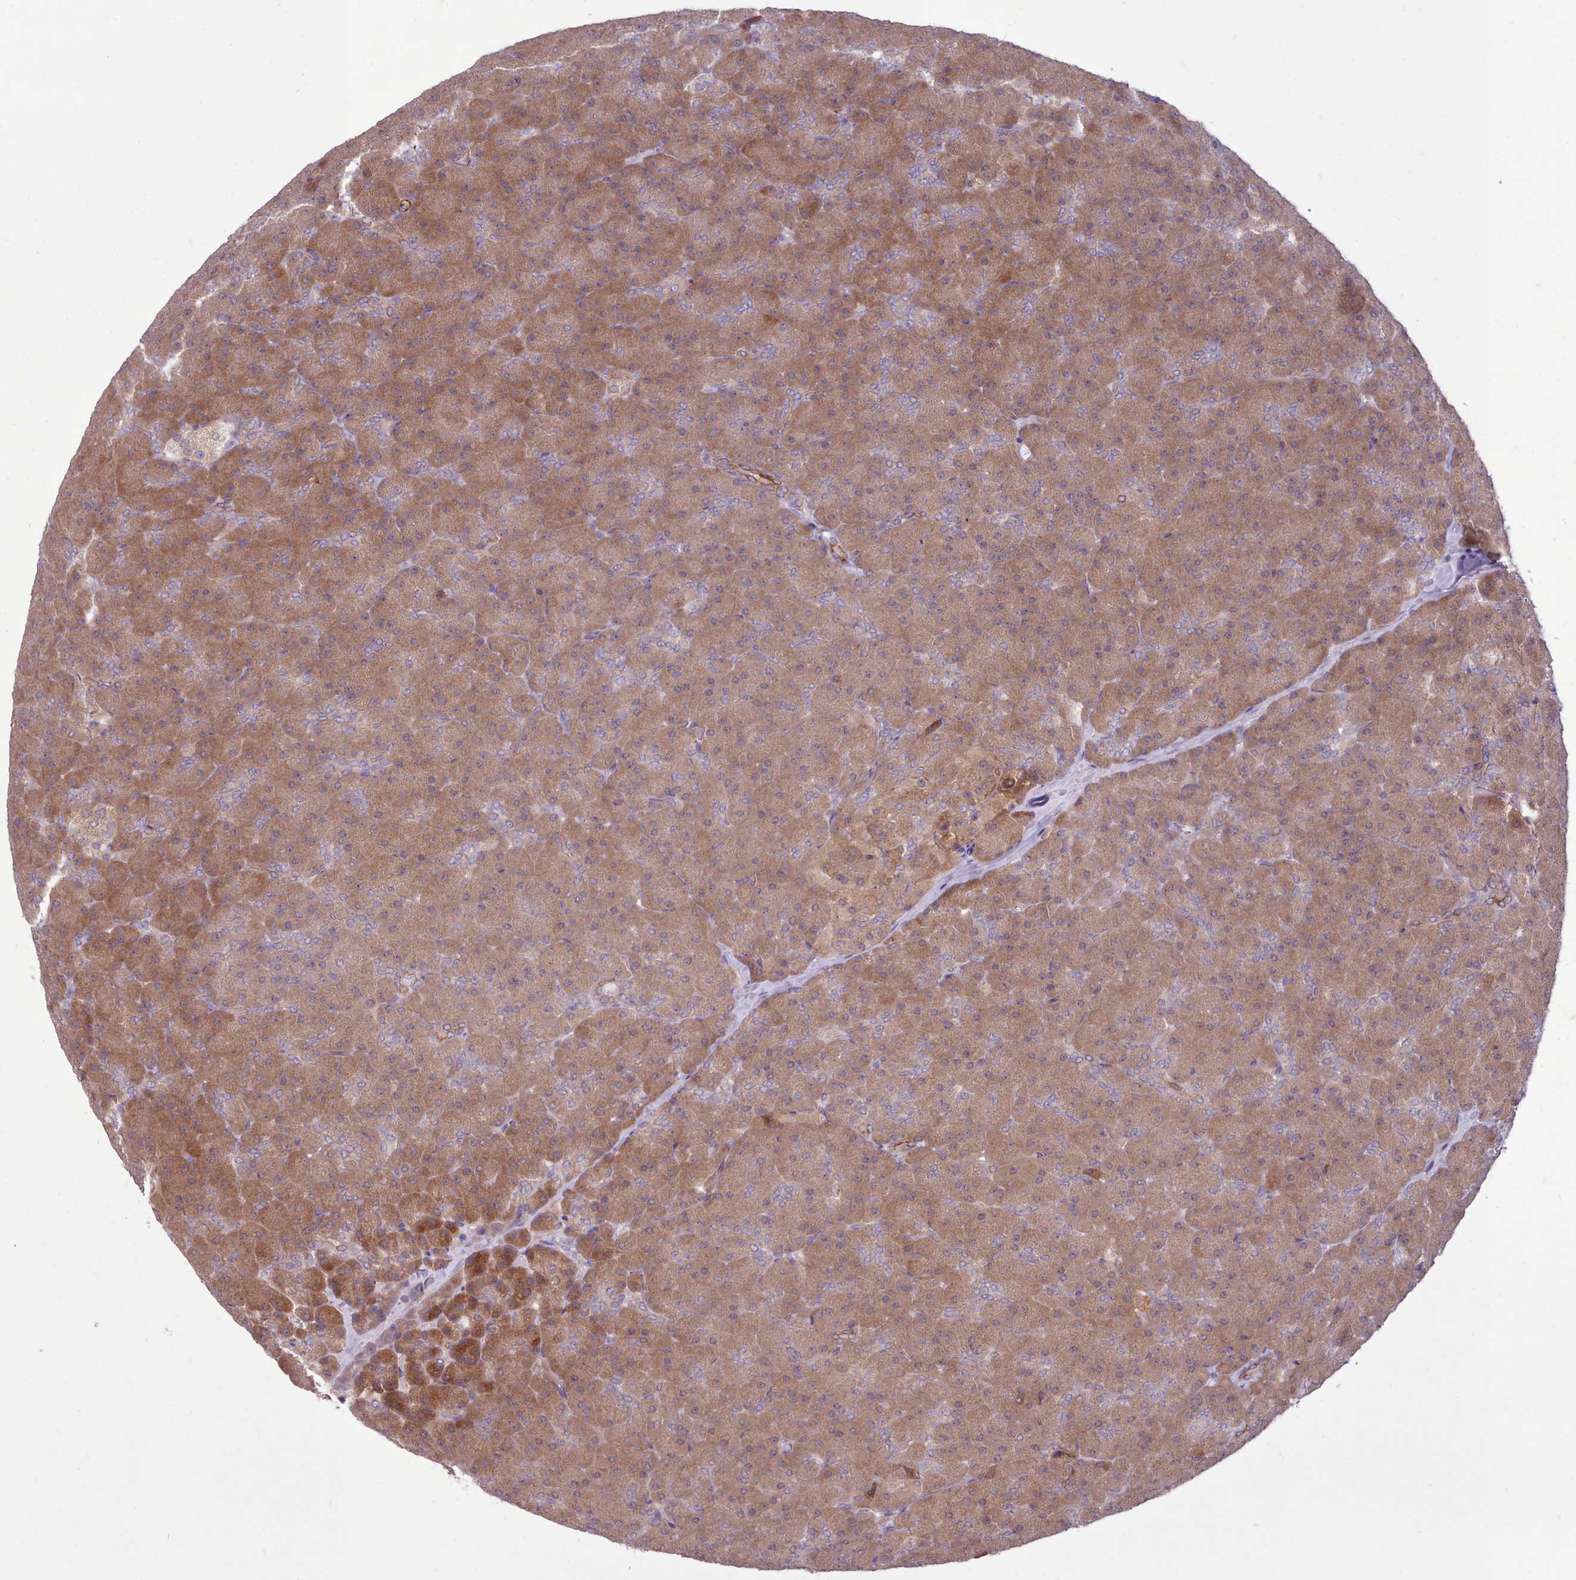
{"staining": {"intensity": "moderate", "quantity": ">75%", "location": "cytoplasmic/membranous"}, "tissue": "pancreas", "cell_type": "Exocrine glandular cells", "image_type": "normal", "snomed": [{"axis": "morphology", "description": "Normal tissue, NOS"}, {"axis": "topography", "description": "Pancreas"}], "caption": "Immunohistochemical staining of normal pancreas exhibits >75% levels of moderate cytoplasmic/membranous protein expression in about >75% of exocrine glandular cells. The staining was performed using DAB (3,3'-diaminobenzidine), with brown indicating positive protein expression. Nuclei are stained blue with hematoxylin.", "gene": "NMRK1", "patient": {"sex": "male", "age": 36}}